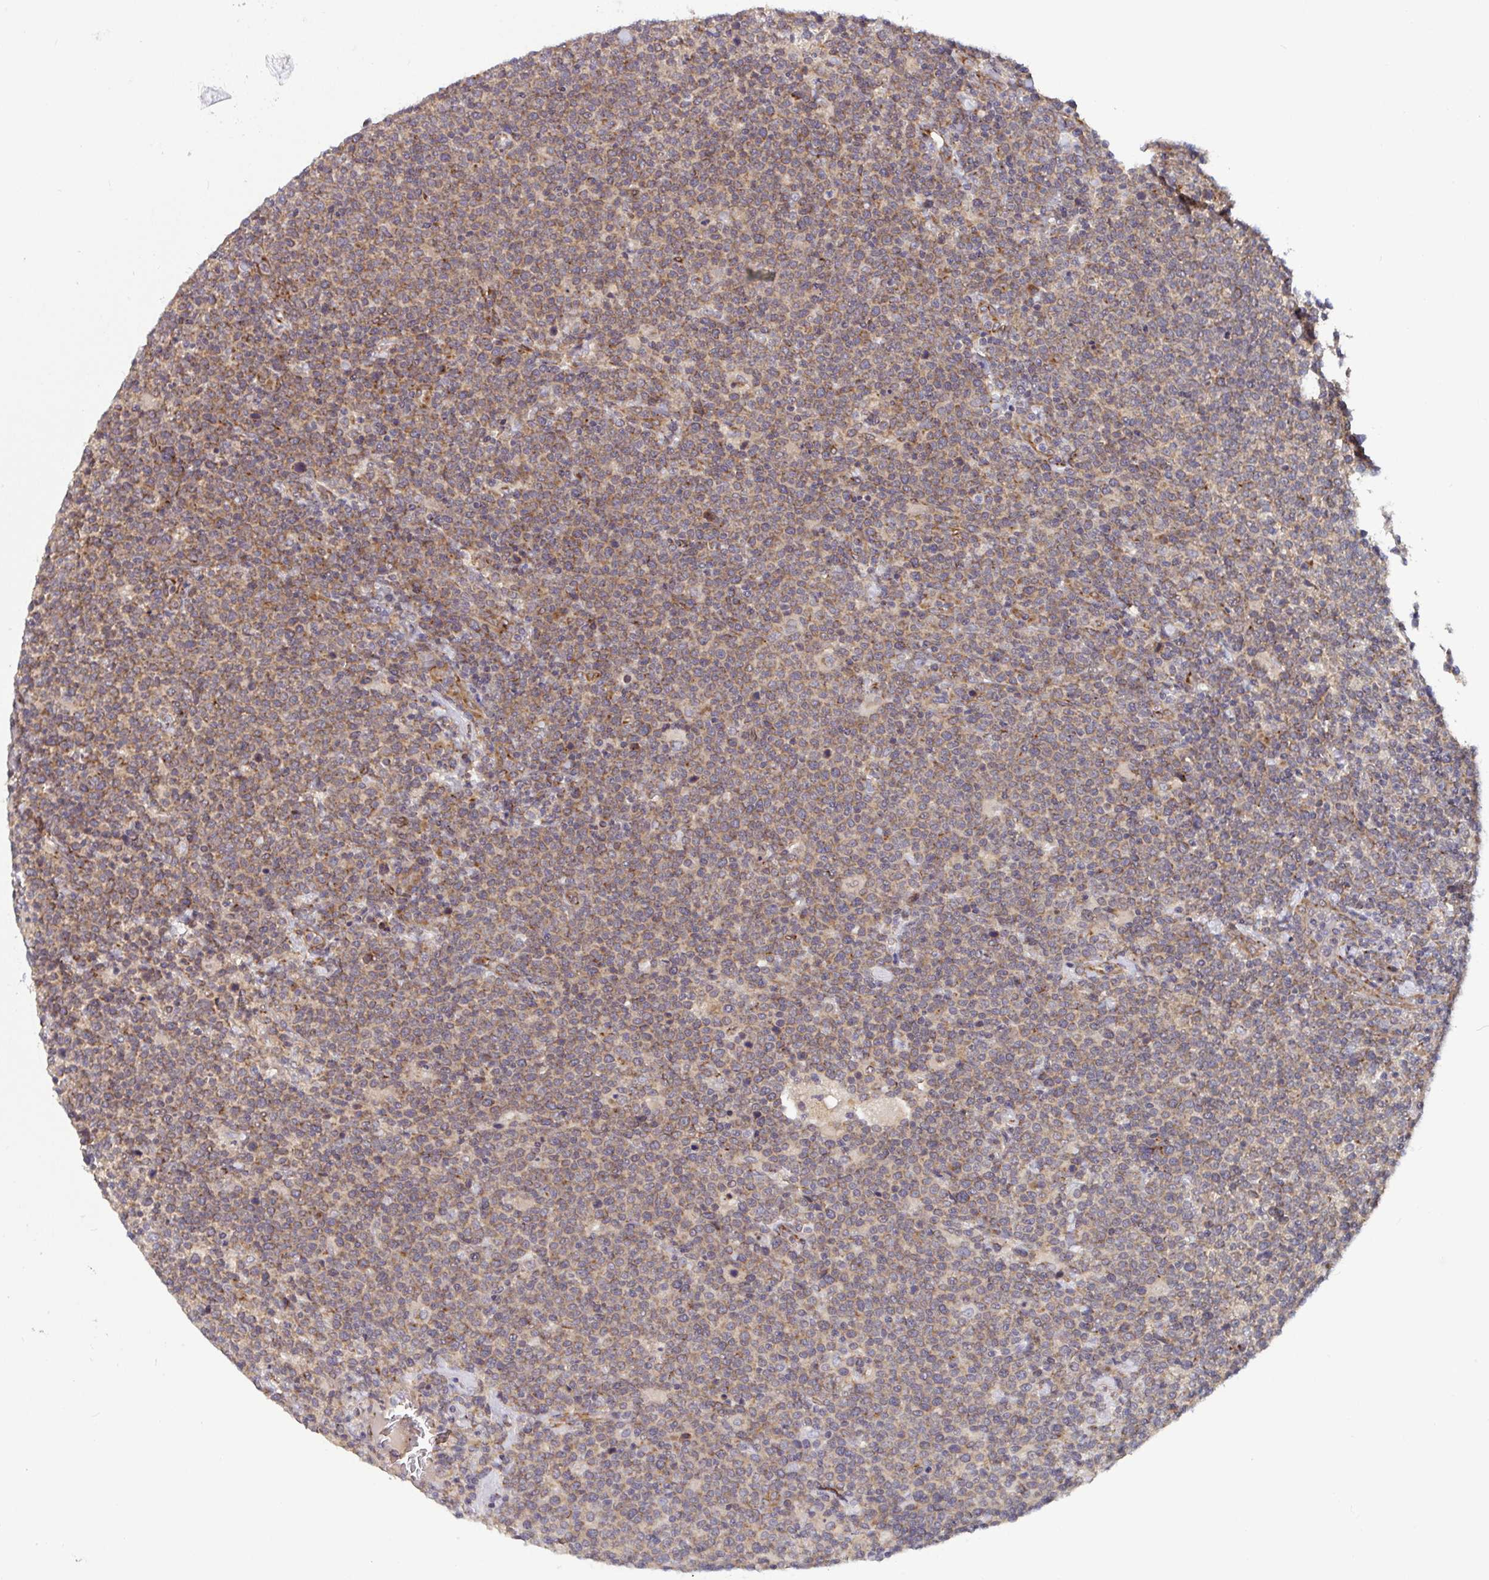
{"staining": {"intensity": "moderate", "quantity": ">75%", "location": "cytoplasmic/membranous"}, "tissue": "lymphoma", "cell_type": "Tumor cells", "image_type": "cancer", "snomed": [{"axis": "morphology", "description": "Malignant lymphoma, non-Hodgkin's type, High grade"}, {"axis": "topography", "description": "Lymph node"}], "caption": "The immunohistochemical stain shows moderate cytoplasmic/membranous expression in tumor cells of lymphoma tissue.", "gene": "ATP5MJ", "patient": {"sex": "male", "age": 61}}